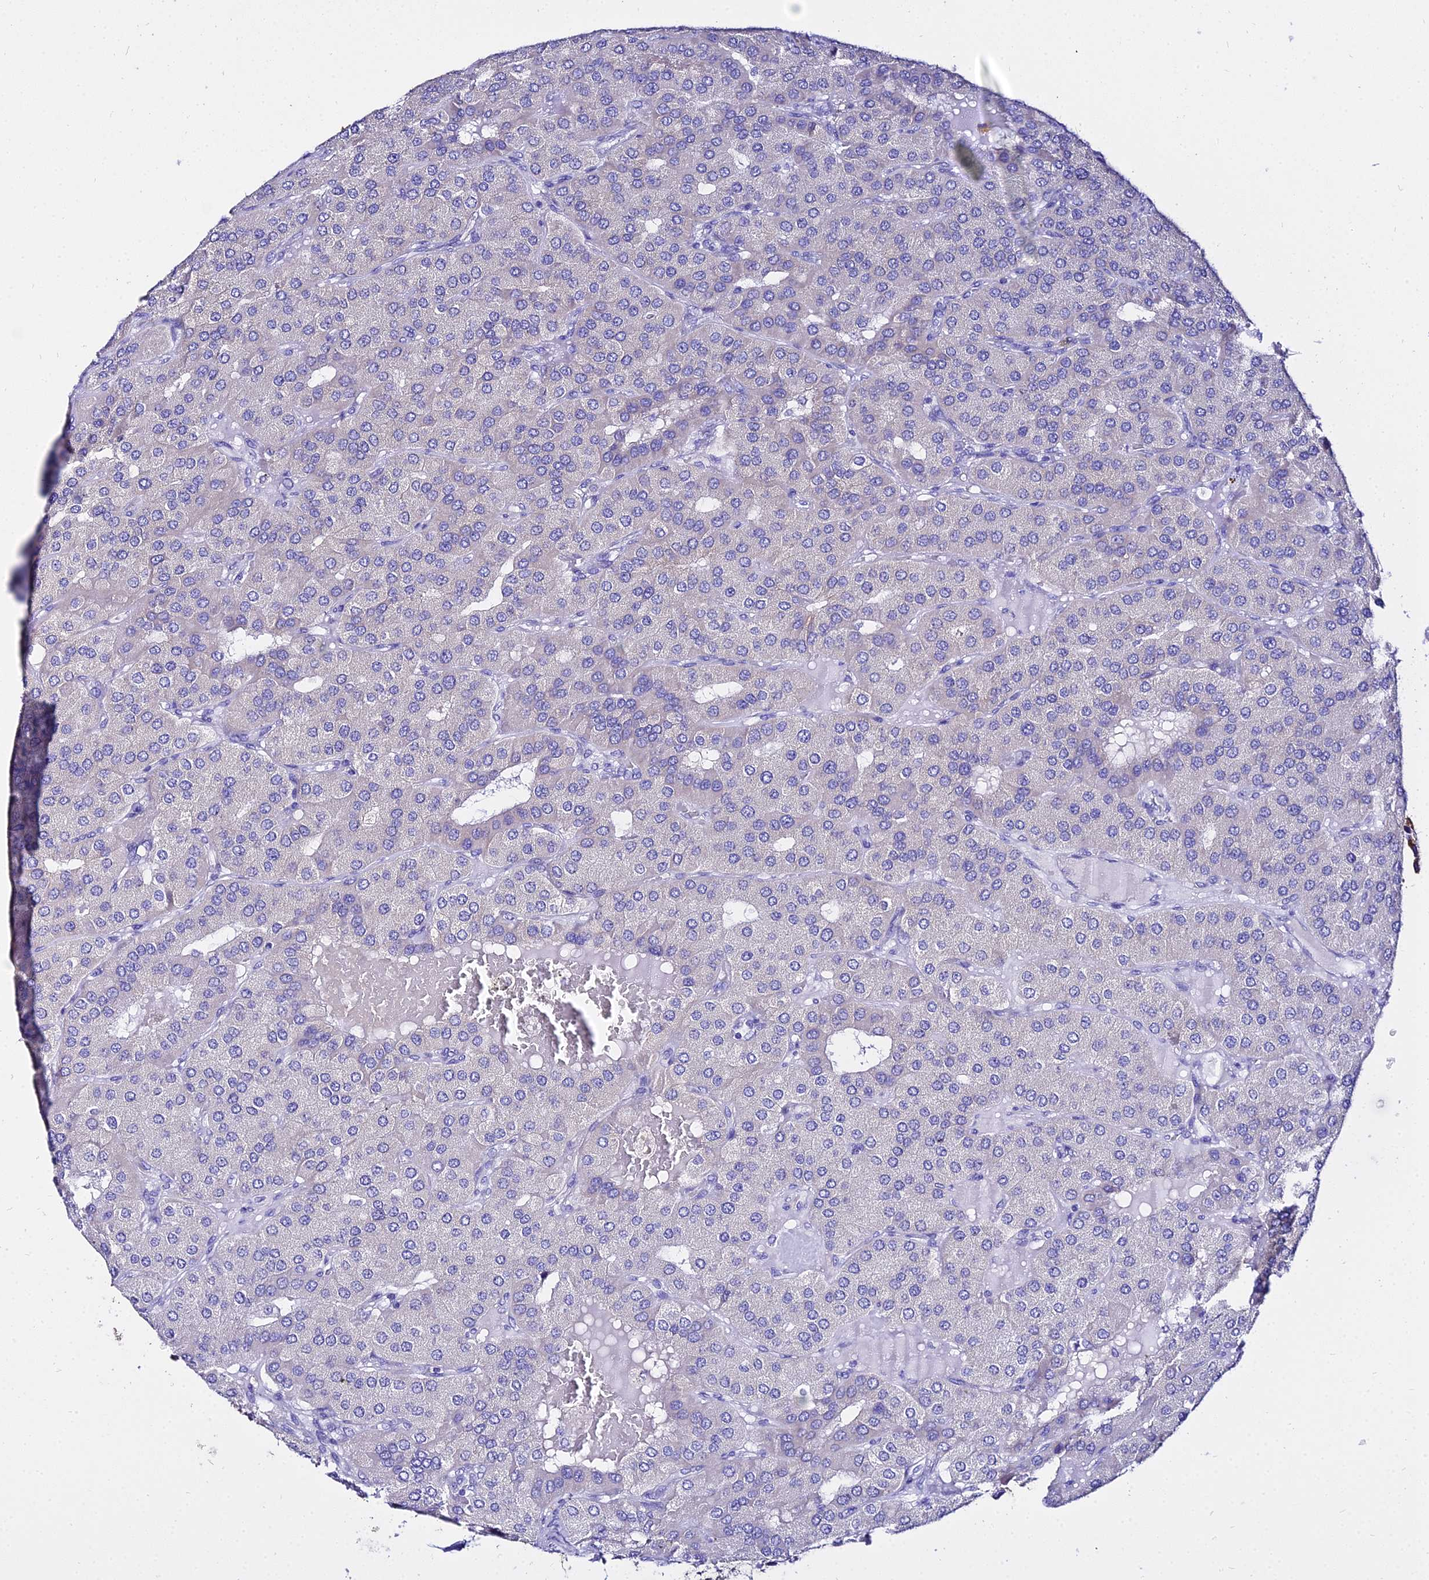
{"staining": {"intensity": "negative", "quantity": "none", "location": "none"}, "tissue": "parathyroid gland", "cell_type": "Glandular cells", "image_type": "normal", "snomed": [{"axis": "morphology", "description": "Normal tissue, NOS"}, {"axis": "morphology", "description": "Adenoma, NOS"}, {"axis": "topography", "description": "Parathyroid gland"}], "caption": "IHC micrograph of benign parathyroid gland stained for a protein (brown), which shows no positivity in glandular cells. The staining was performed using DAB (3,3'-diaminobenzidine) to visualize the protein expression in brown, while the nuclei were stained in blue with hematoxylin (Magnification: 20x).", "gene": "TUBA1A", "patient": {"sex": "female", "age": 86}}